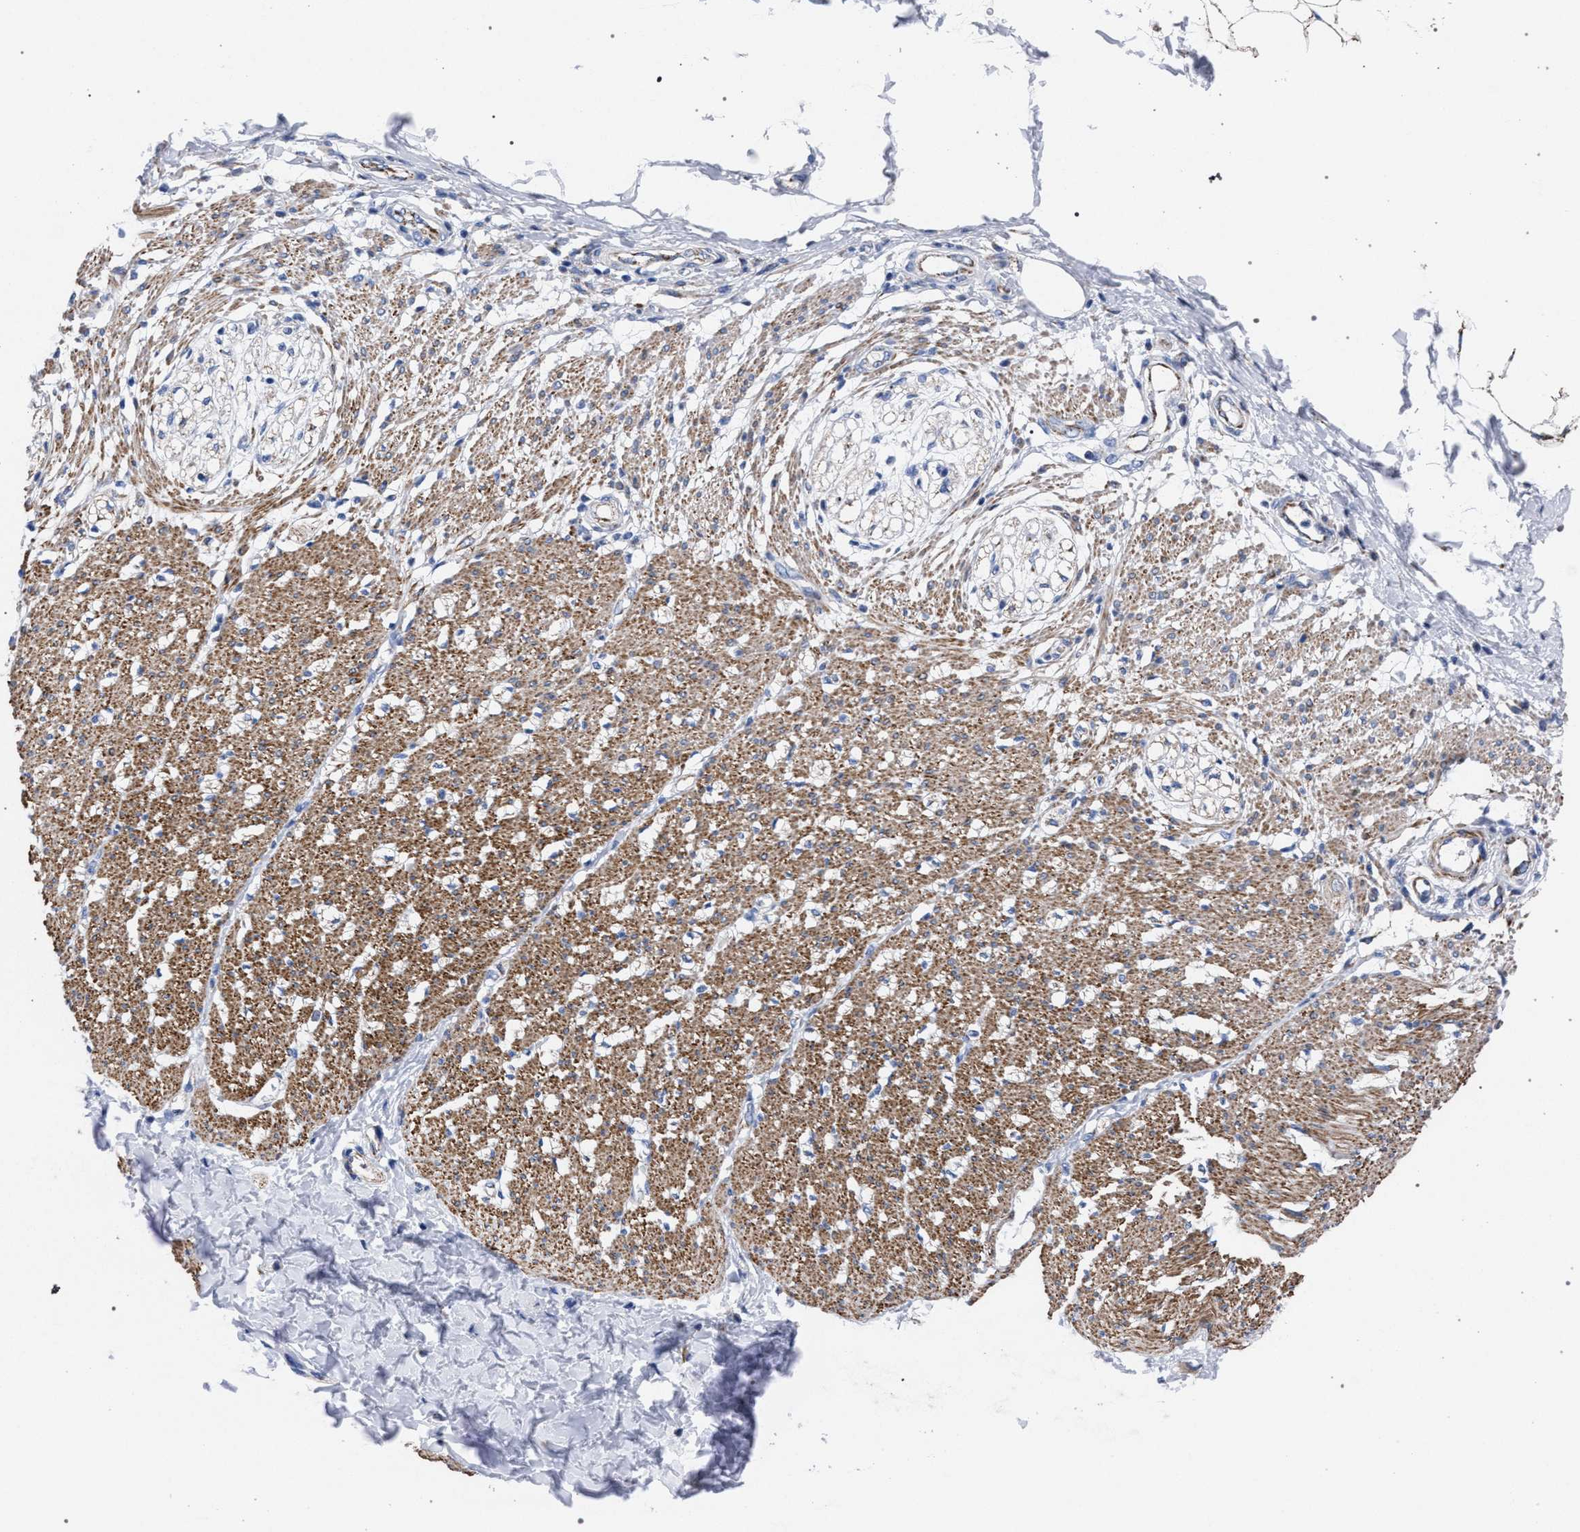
{"staining": {"intensity": "strong", "quantity": ">75%", "location": "cytoplasmic/membranous"}, "tissue": "smooth muscle", "cell_type": "Smooth muscle cells", "image_type": "normal", "snomed": [{"axis": "morphology", "description": "Normal tissue, NOS"}, {"axis": "morphology", "description": "Adenocarcinoma, NOS"}, {"axis": "topography", "description": "Colon"}, {"axis": "topography", "description": "Peripheral nerve tissue"}], "caption": "The immunohistochemical stain highlights strong cytoplasmic/membranous expression in smooth muscle cells of normal smooth muscle.", "gene": "ACADS", "patient": {"sex": "male", "age": 14}}